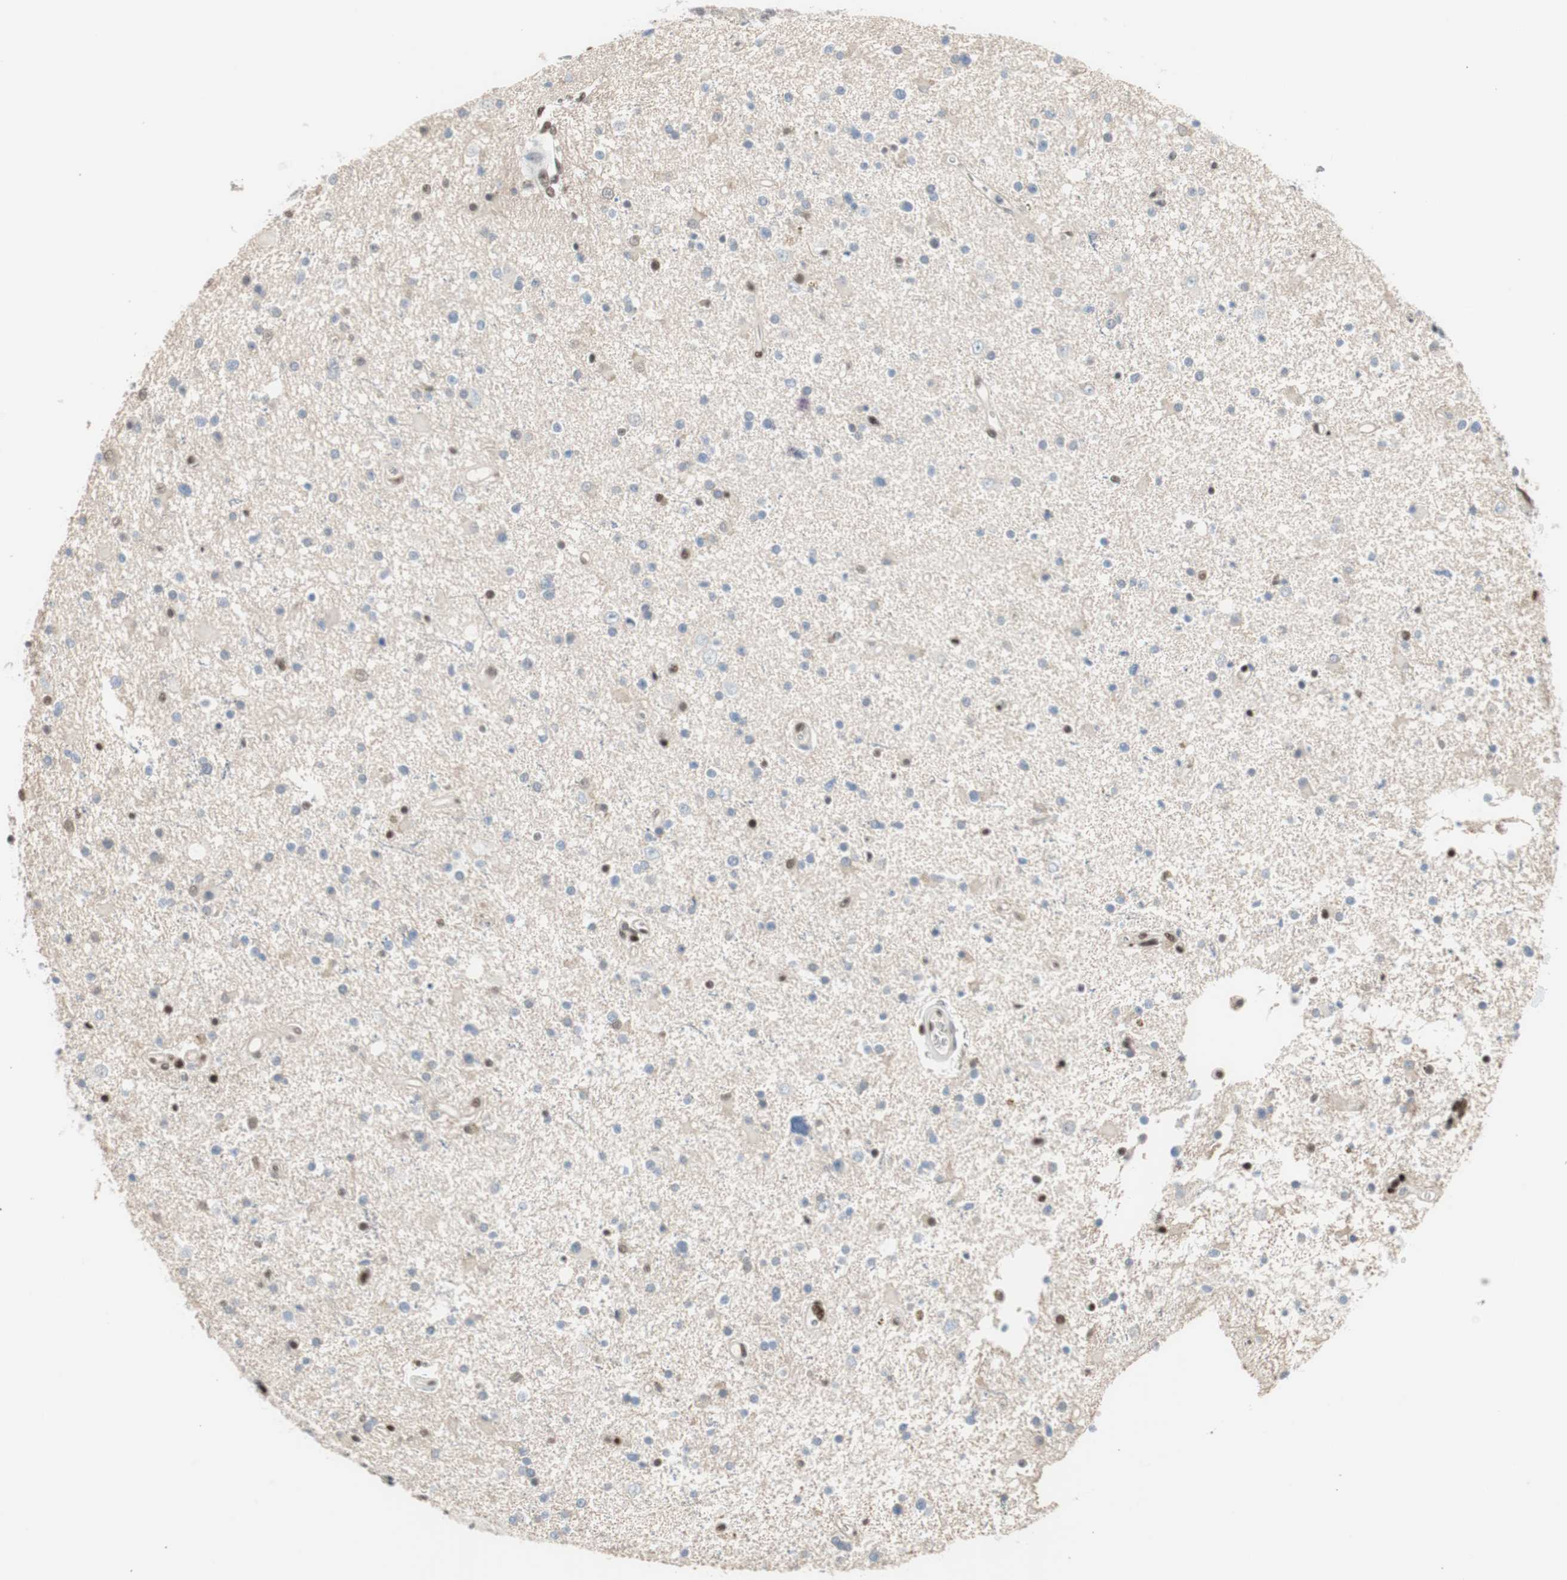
{"staining": {"intensity": "weak", "quantity": "<25%", "location": "nuclear"}, "tissue": "glioma", "cell_type": "Tumor cells", "image_type": "cancer", "snomed": [{"axis": "morphology", "description": "Glioma, malignant, High grade"}, {"axis": "topography", "description": "Brain"}], "caption": "Tumor cells show no significant protein expression in glioma.", "gene": "PML", "patient": {"sex": "male", "age": 33}}